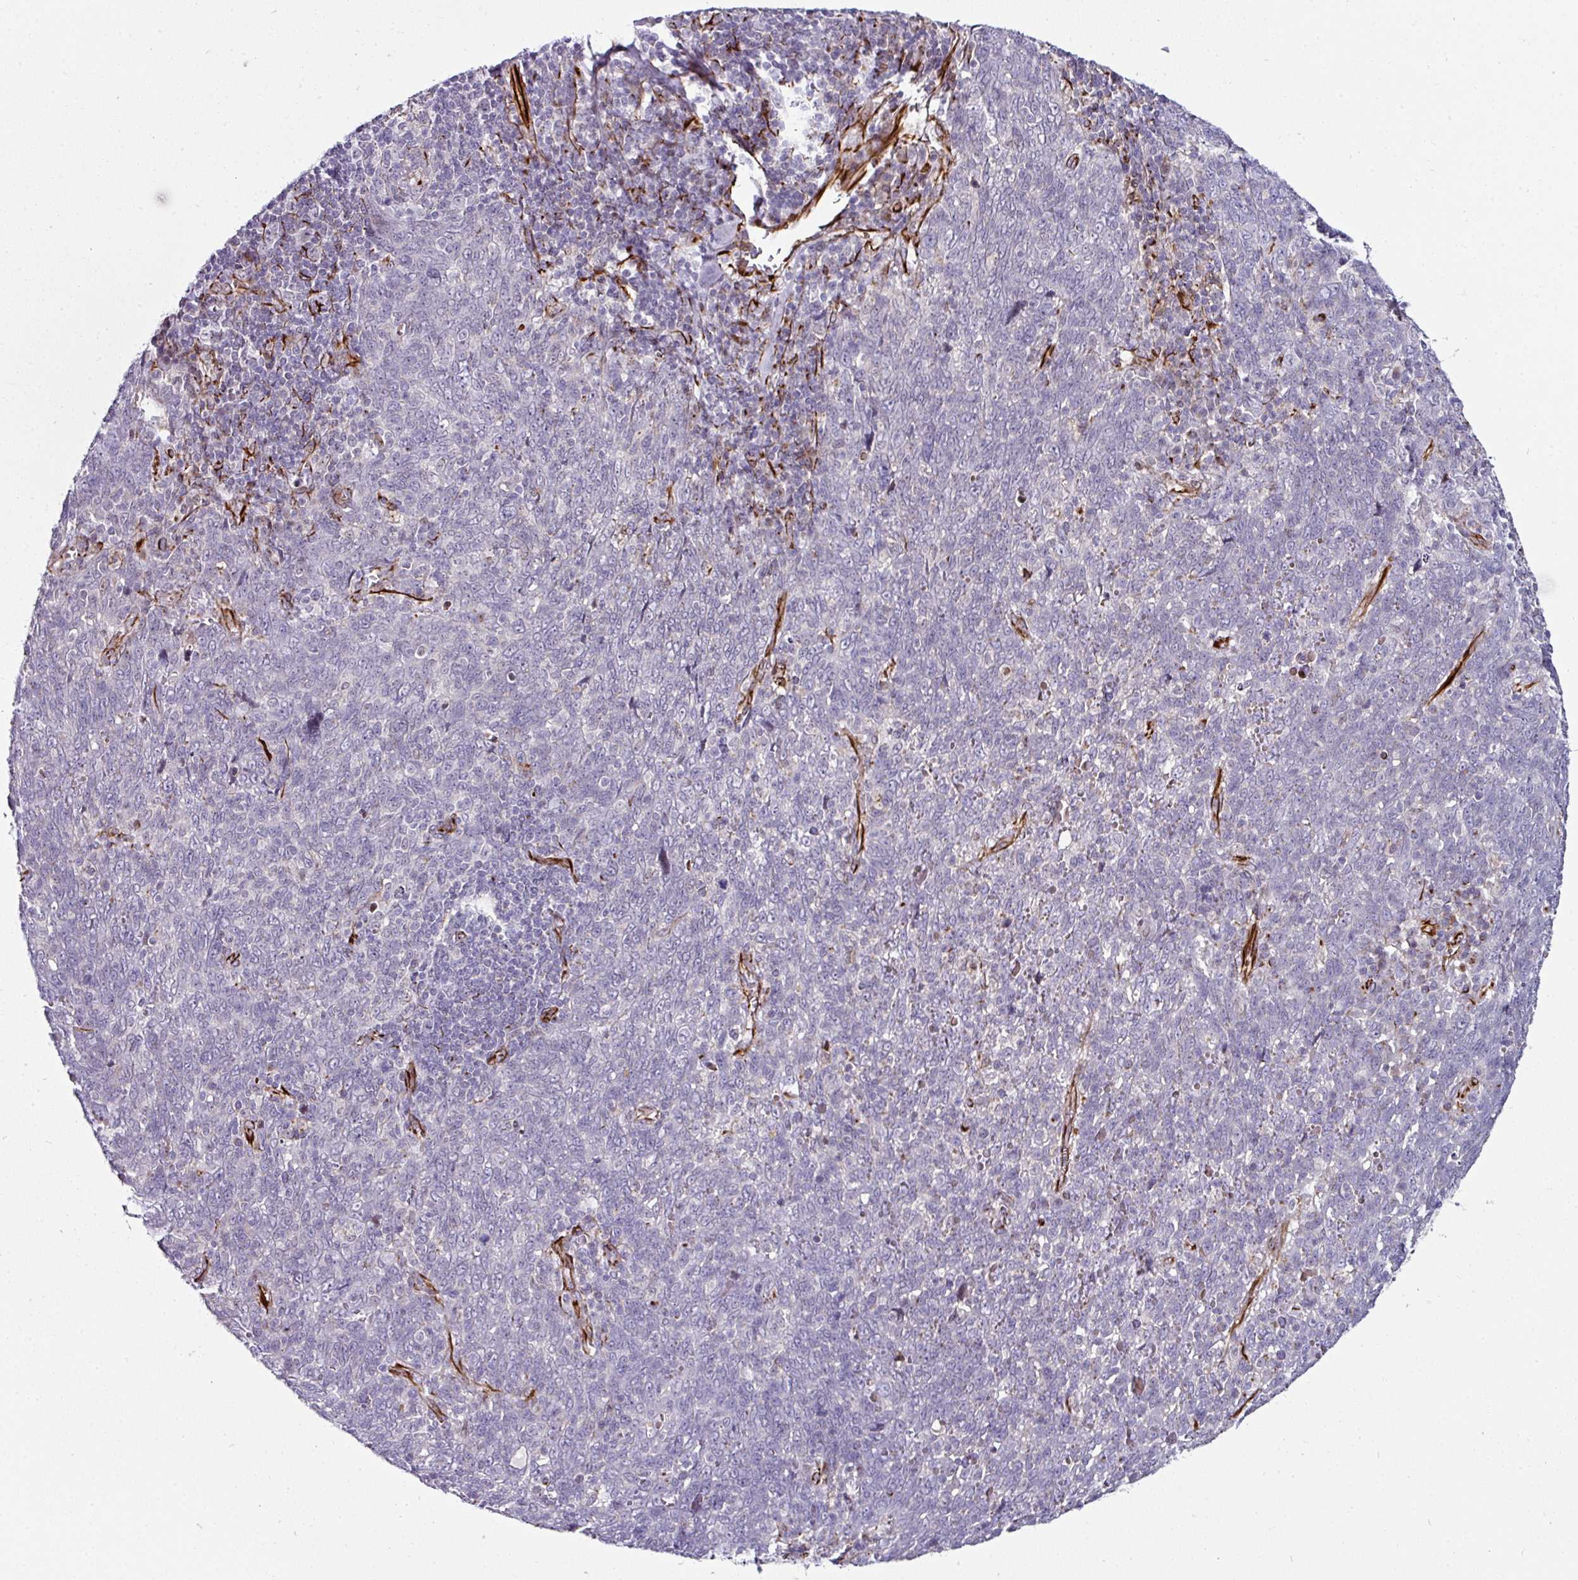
{"staining": {"intensity": "negative", "quantity": "none", "location": "none"}, "tissue": "lung cancer", "cell_type": "Tumor cells", "image_type": "cancer", "snomed": [{"axis": "morphology", "description": "Squamous cell carcinoma, NOS"}, {"axis": "topography", "description": "Lung"}], "caption": "Histopathology image shows no protein staining in tumor cells of squamous cell carcinoma (lung) tissue. (DAB IHC with hematoxylin counter stain).", "gene": "TMPRSS9", "patient": {"sex": "female", "age": 72}}